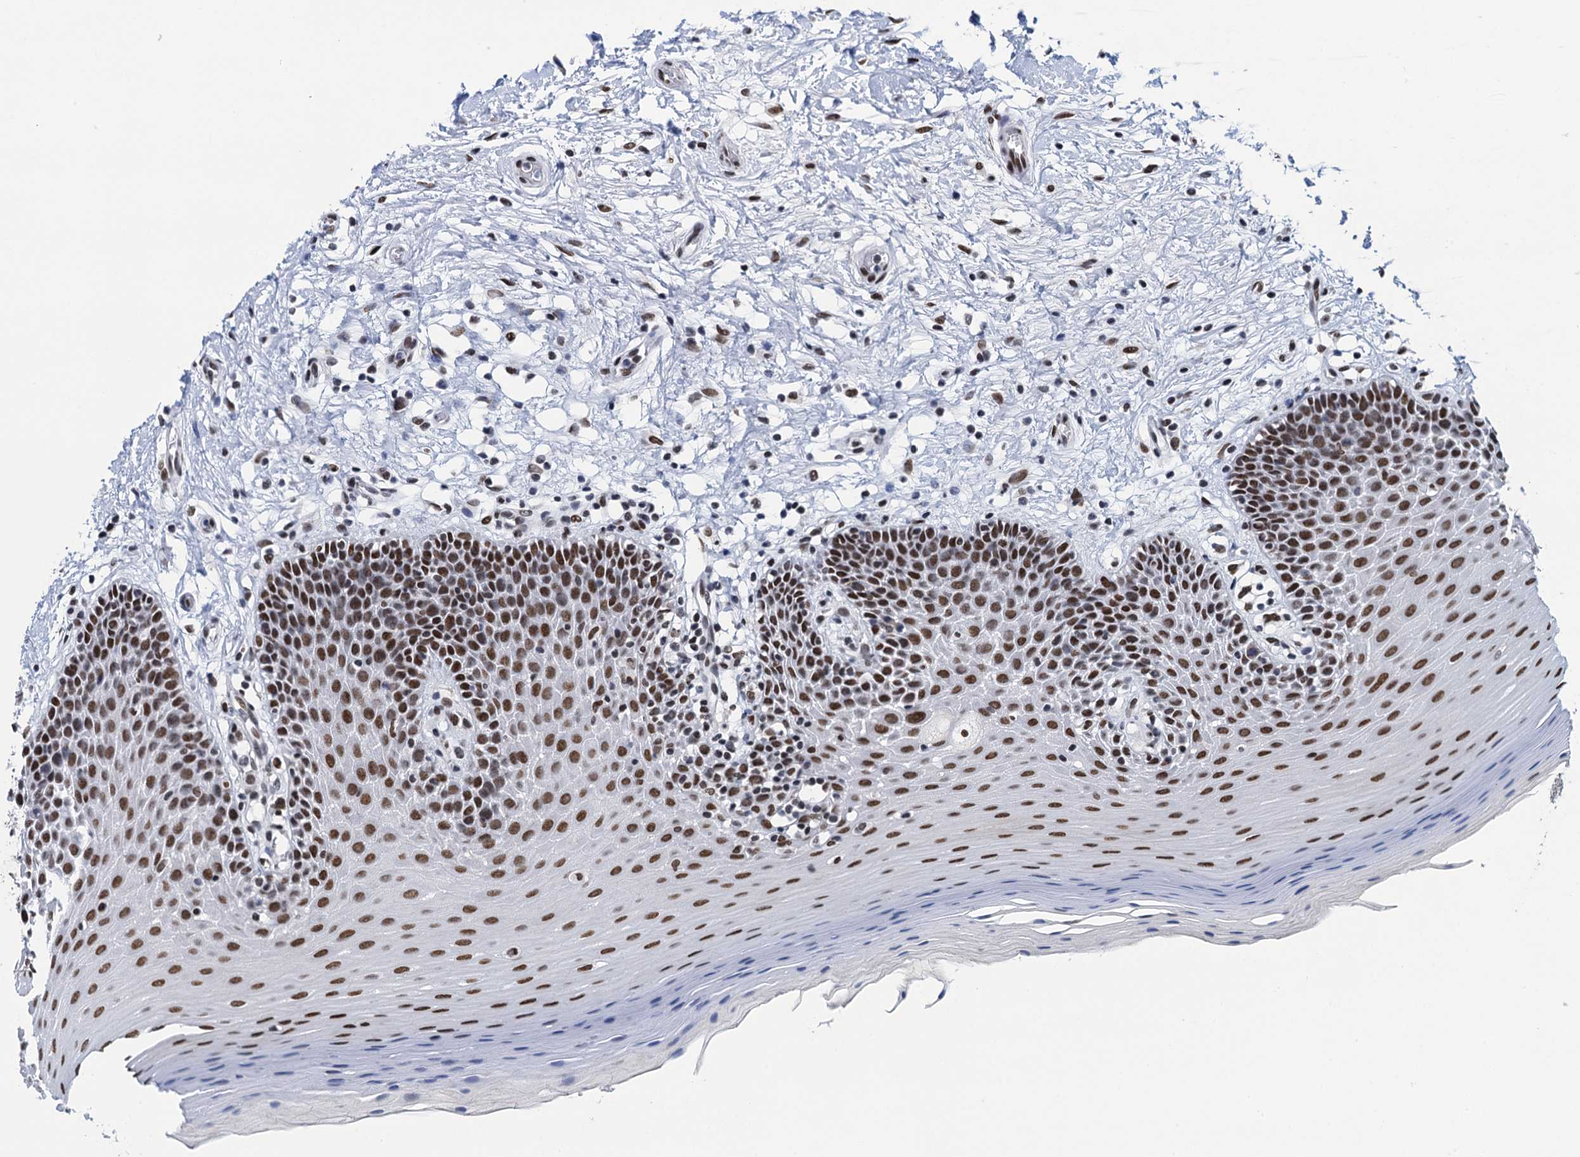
{"staining": {"intensity": "moderate", "quantity": ">75%", "location": "nuclear"}, "tissue": "oral mucosa", "cell_type": "Squamous epithelial cells", "image_type": "normal", "snomed": [{"axis": "morphology", "description": "Normal tissue, NOS"}, {"axis": "topography", "description": "Oral tissue"}, {"axis": "topography", "description": "Tounge, NOS"}], "caption": "This is an image of immunohistochemistry (IHC) staining of unremarkable oral mucosa, which shows moderate staining in the nuclear of squamous epithelial cells.", "gene": "HNRNPUL2", "patient": {"sex": "male", "age": 47}}